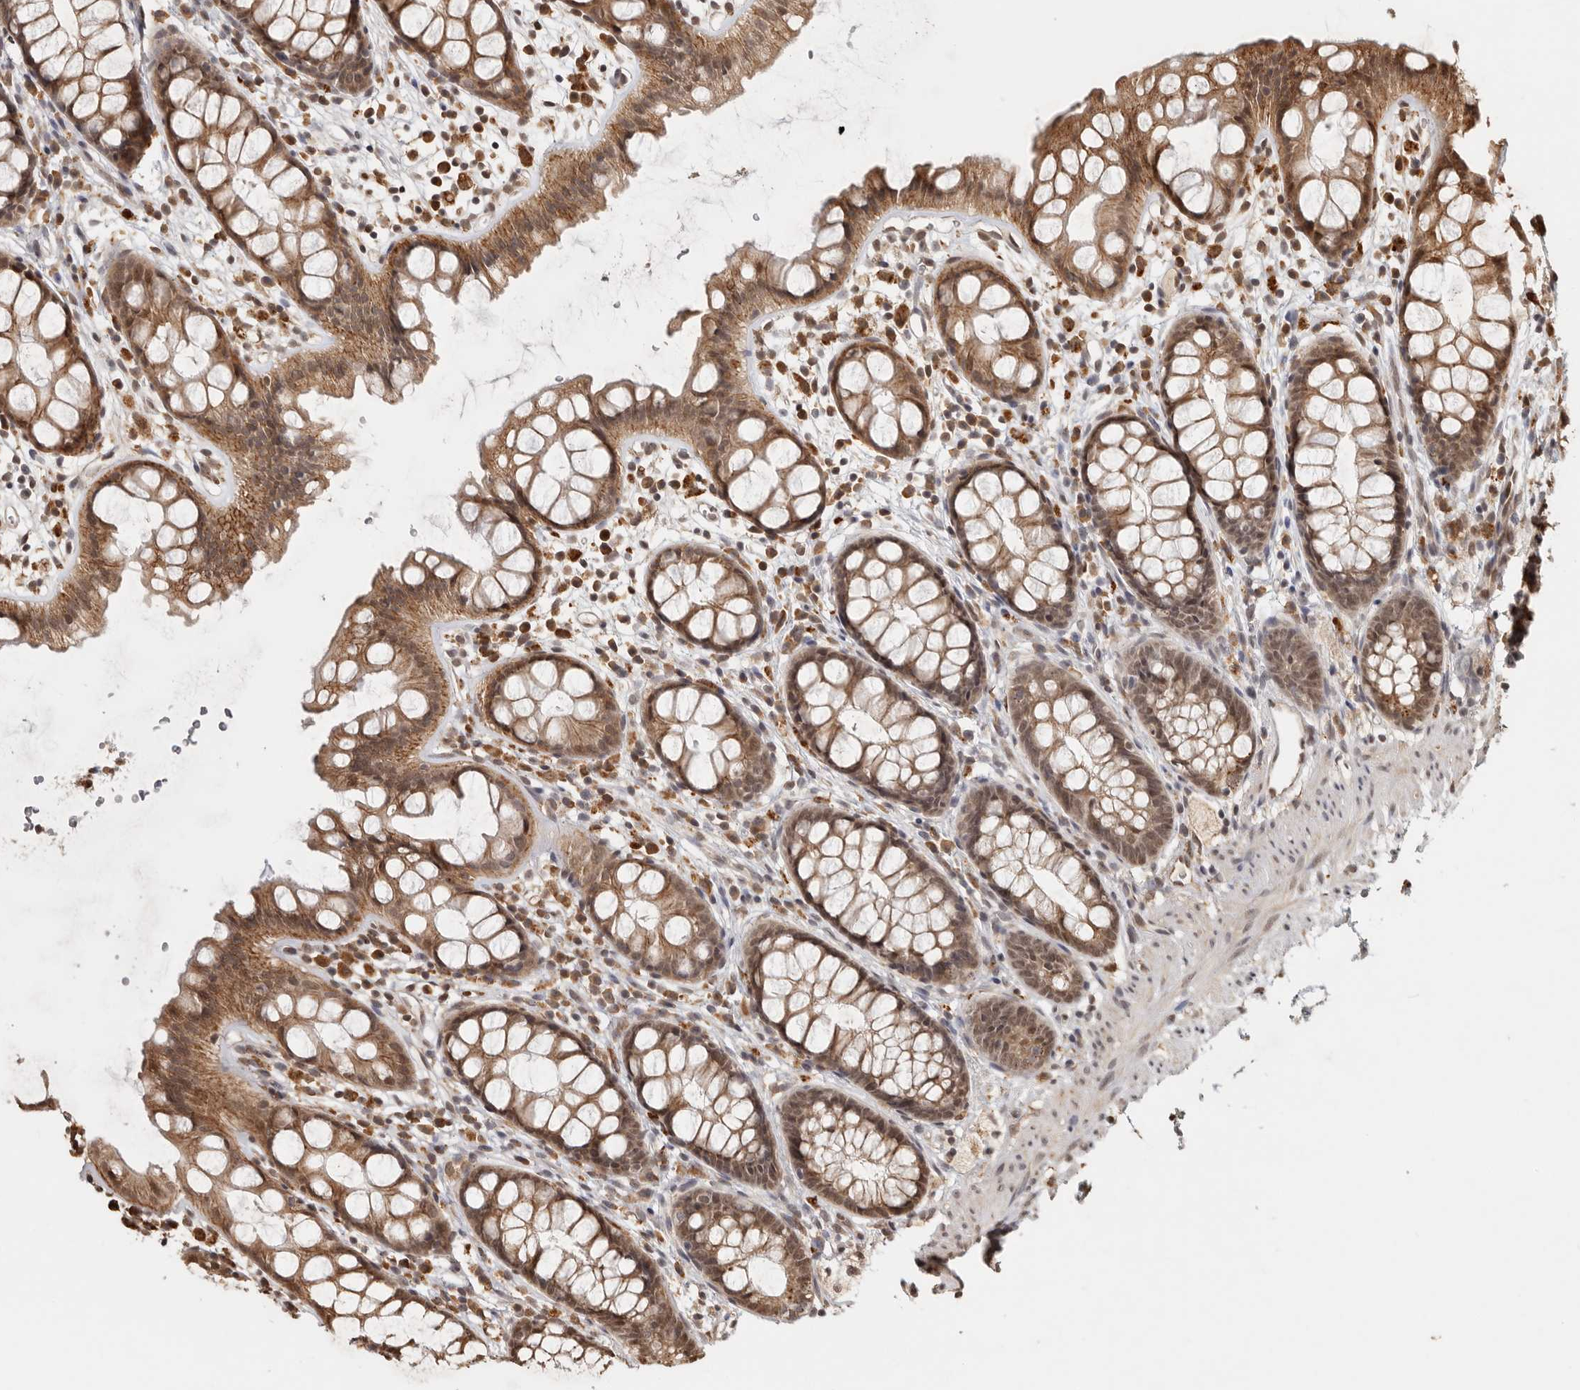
{"staining": {"intensity": "moderate", "quantity": ">75%", "location": "cytoplasmic/membranous,nuclear"}, "tissue": "rectum", "cell_type": "Glandular cells", "image_type": "normal", "snomed": [{"axis": "morphology", "description": "Normal tissue, NOS"}, {"axis": "topography", "description": "Rectum"}], "caption": "A histopathology image of rectum stained for a protein reveals moderate cytoplasmic/membranous,nuclear brown staining in glandular cells.", "gene": "ZNF83", "patient": {"sex": "female", "age": 65}}